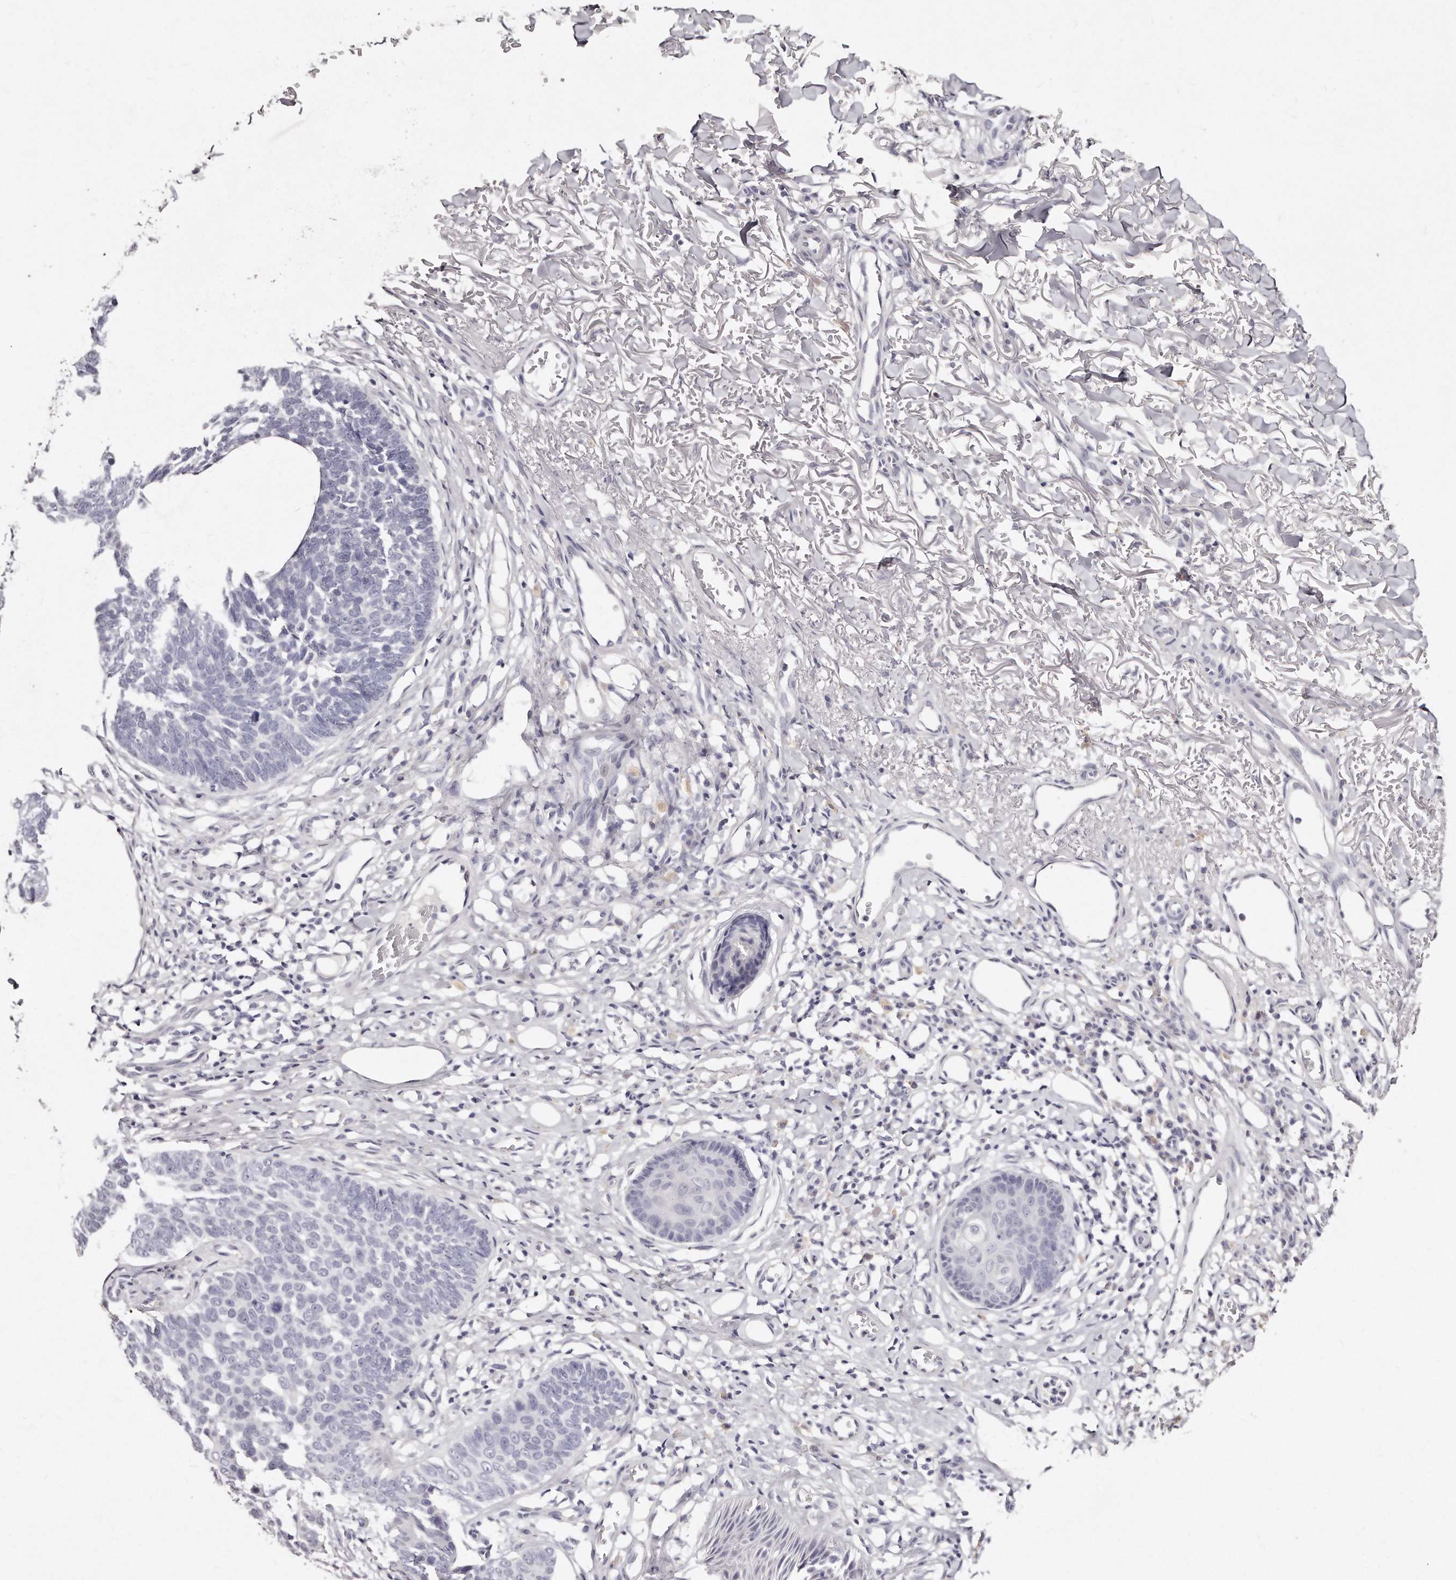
{"staining": {"intensity": "negative", "quantity": "none", "location": "none"}, "tissue": "skin cancer", "cell_type": "Tumor cells", "image_type": "cancer", "snomed": [{"axis": "morphology", "description": "Normal tissue, NOS"}, {"axis": "morphology", "description": "Basal cell carcinoma"}, {"axis": "topography", "description": "Skin"}], "caption": "A high-resolution micrograph shows immunohistochemistry (IHC) staining of basal cell carcinoma (skin), which exhibits no significant positivity in tumor cells.", "gene": "GDA", "patient": {"sex": "male", "age": 77}}